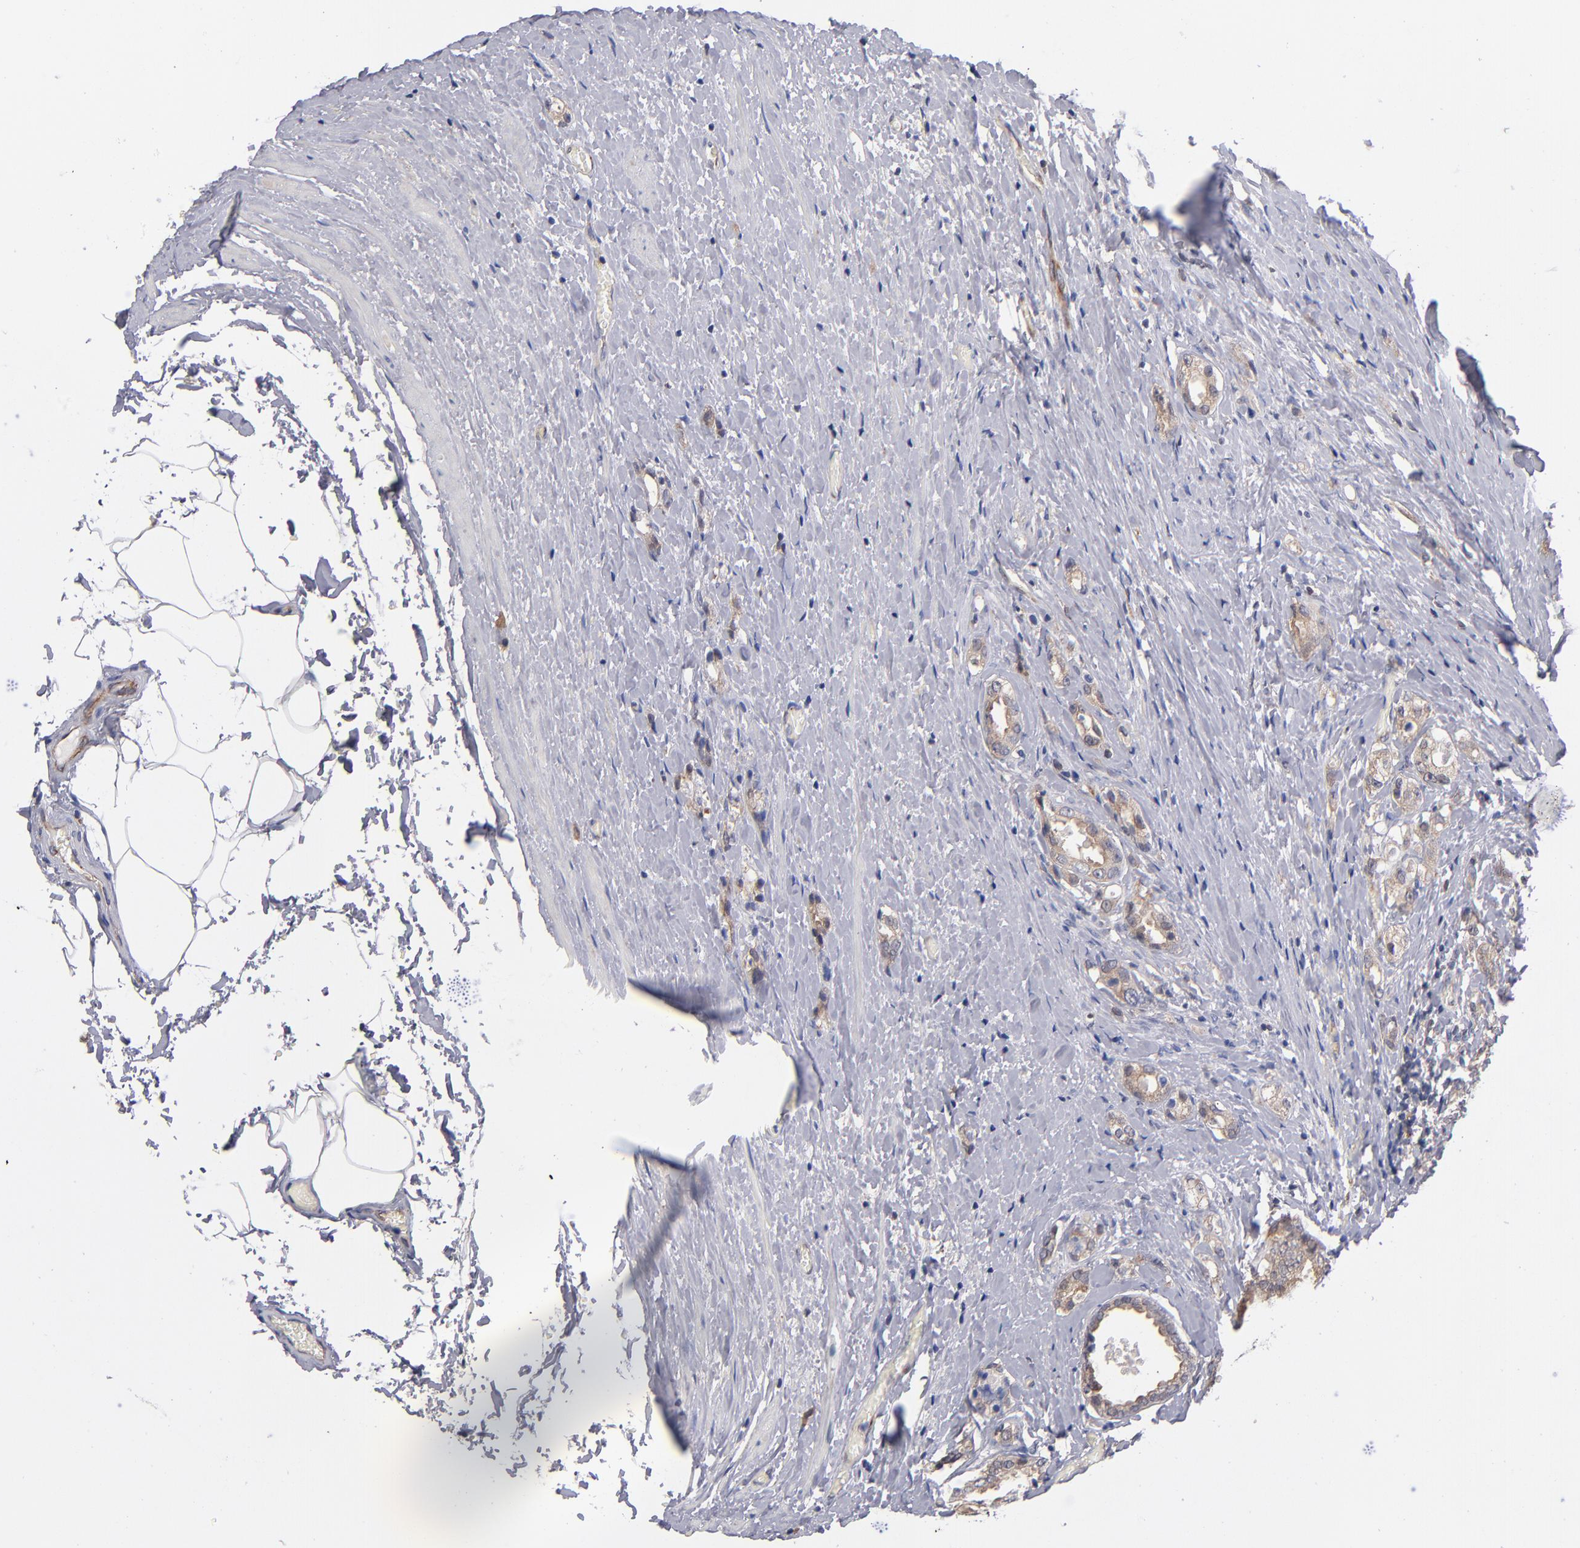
{"staining": {"intensity": "moderate", "quantity": ">75%", "location": "cytoplasmic/membranous"}, "tissue": "prostate cancer", "cell_type": "Tumor cells", "image_type": "cancer", "snomed": [{"axis": "morphology", "description": "Adenocarcinoma, Medium grade"}, {"axis": "topography", "description": "Prostate"}], "caption": "Immunohistochemistry (IHC) micrograph of prostate medium-grade adenocarcinoma stained for a protein (brown), which demonstrates medium levels of moderate cytoplasmic/membranous expression in approximately >75% of tumor cells.", "gene": "GMFG", "patient": {"sex": "male", "age": 59}}